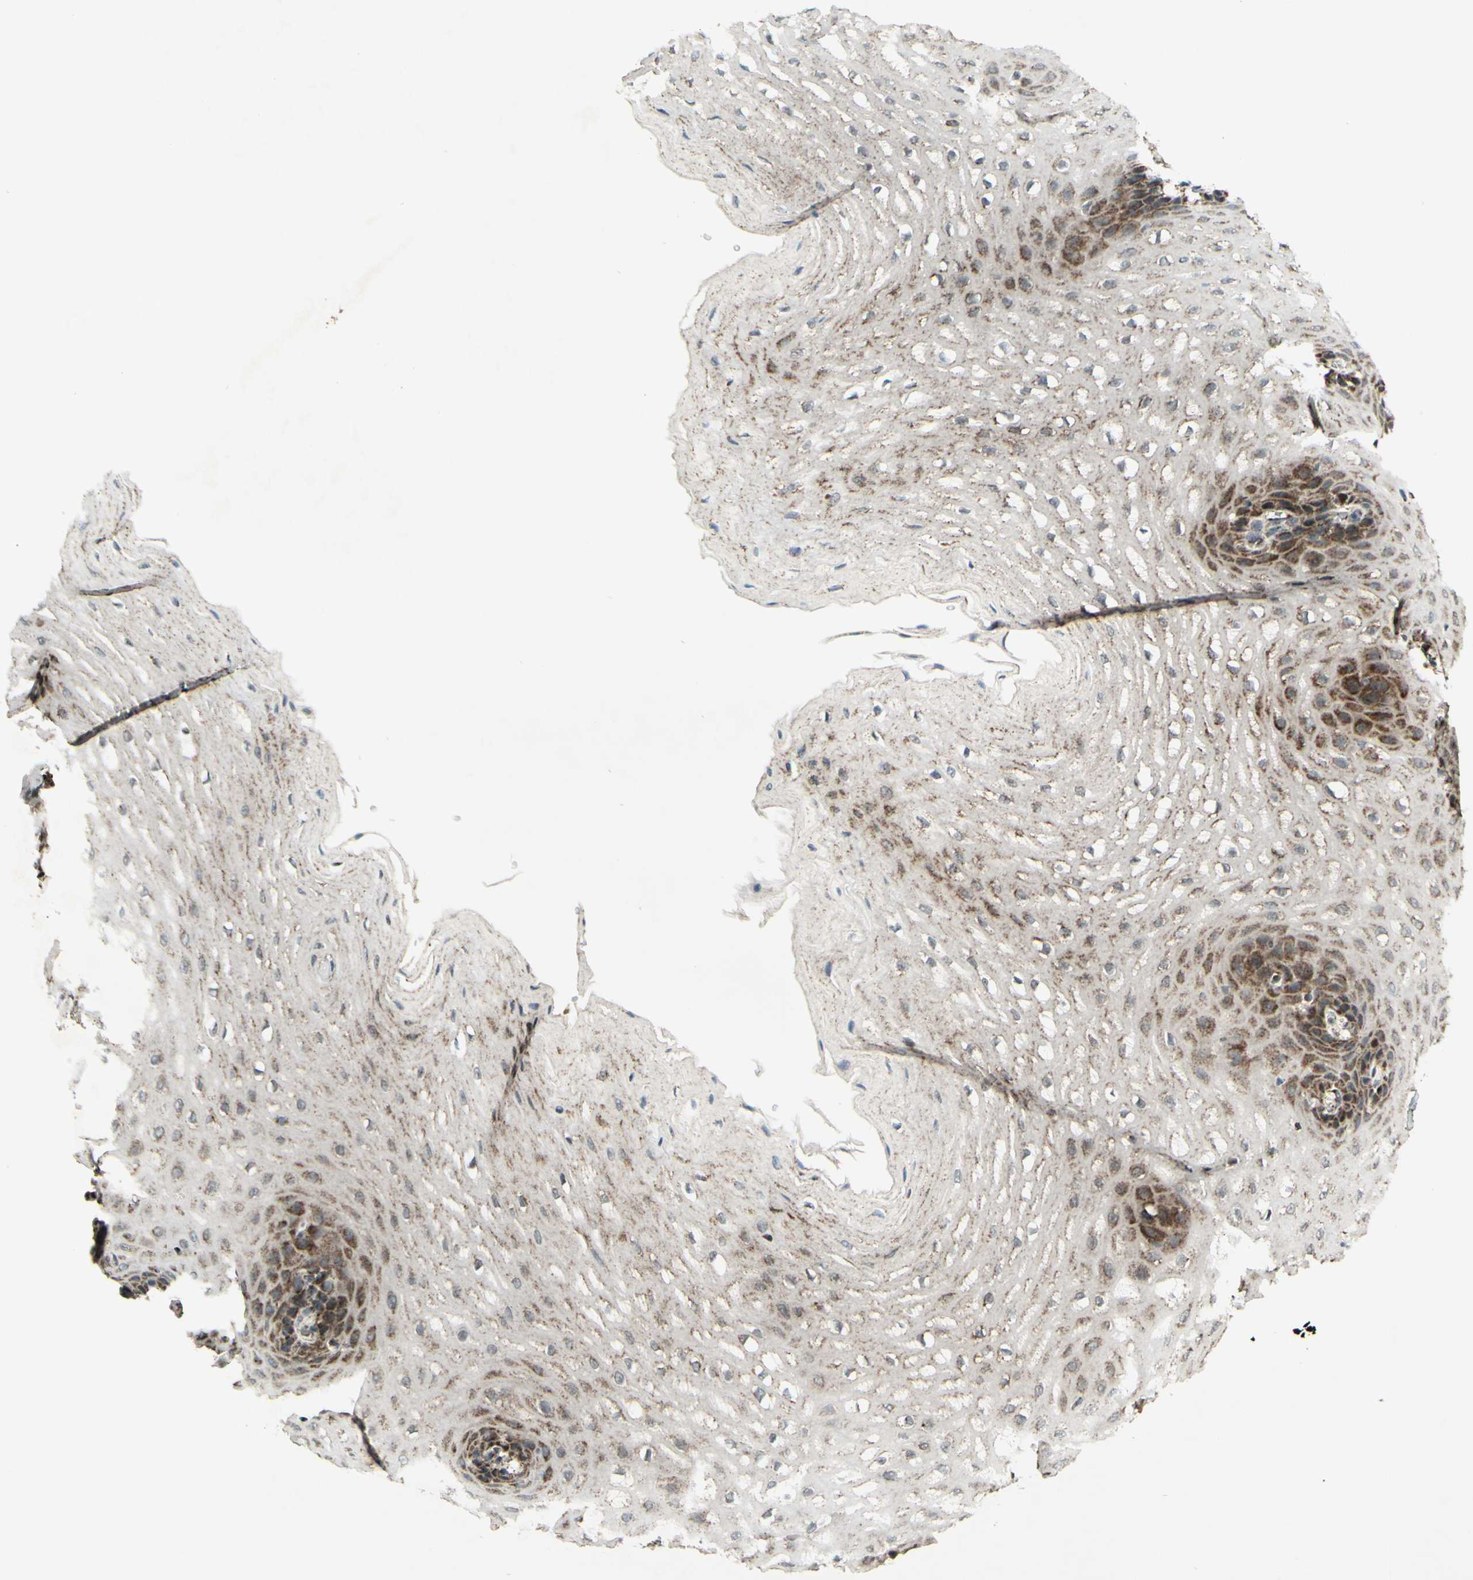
{"staining": {"intensity": "strong", "quantity": "25%-75%", "location": "cytoplasmic/membranous"}, "tissue": "esophagus", "cell_type": "Squamous epithelial cells", "image_type": "normal", "snomed": [{"axis": "morphology", "description": "Normal tissue, NOS"}, {"axis": "topography", "description": "Esophagus"}], "caption": "This photomicrograph exhibits immunohistochemistry staining of benign esophagus, with high strong cytoplasmic/membranous expression in approximately 25%-75% of squamous epithelial cells.", "gene": "DHRS3", "patient": {"sex": "male", "age": 54}}